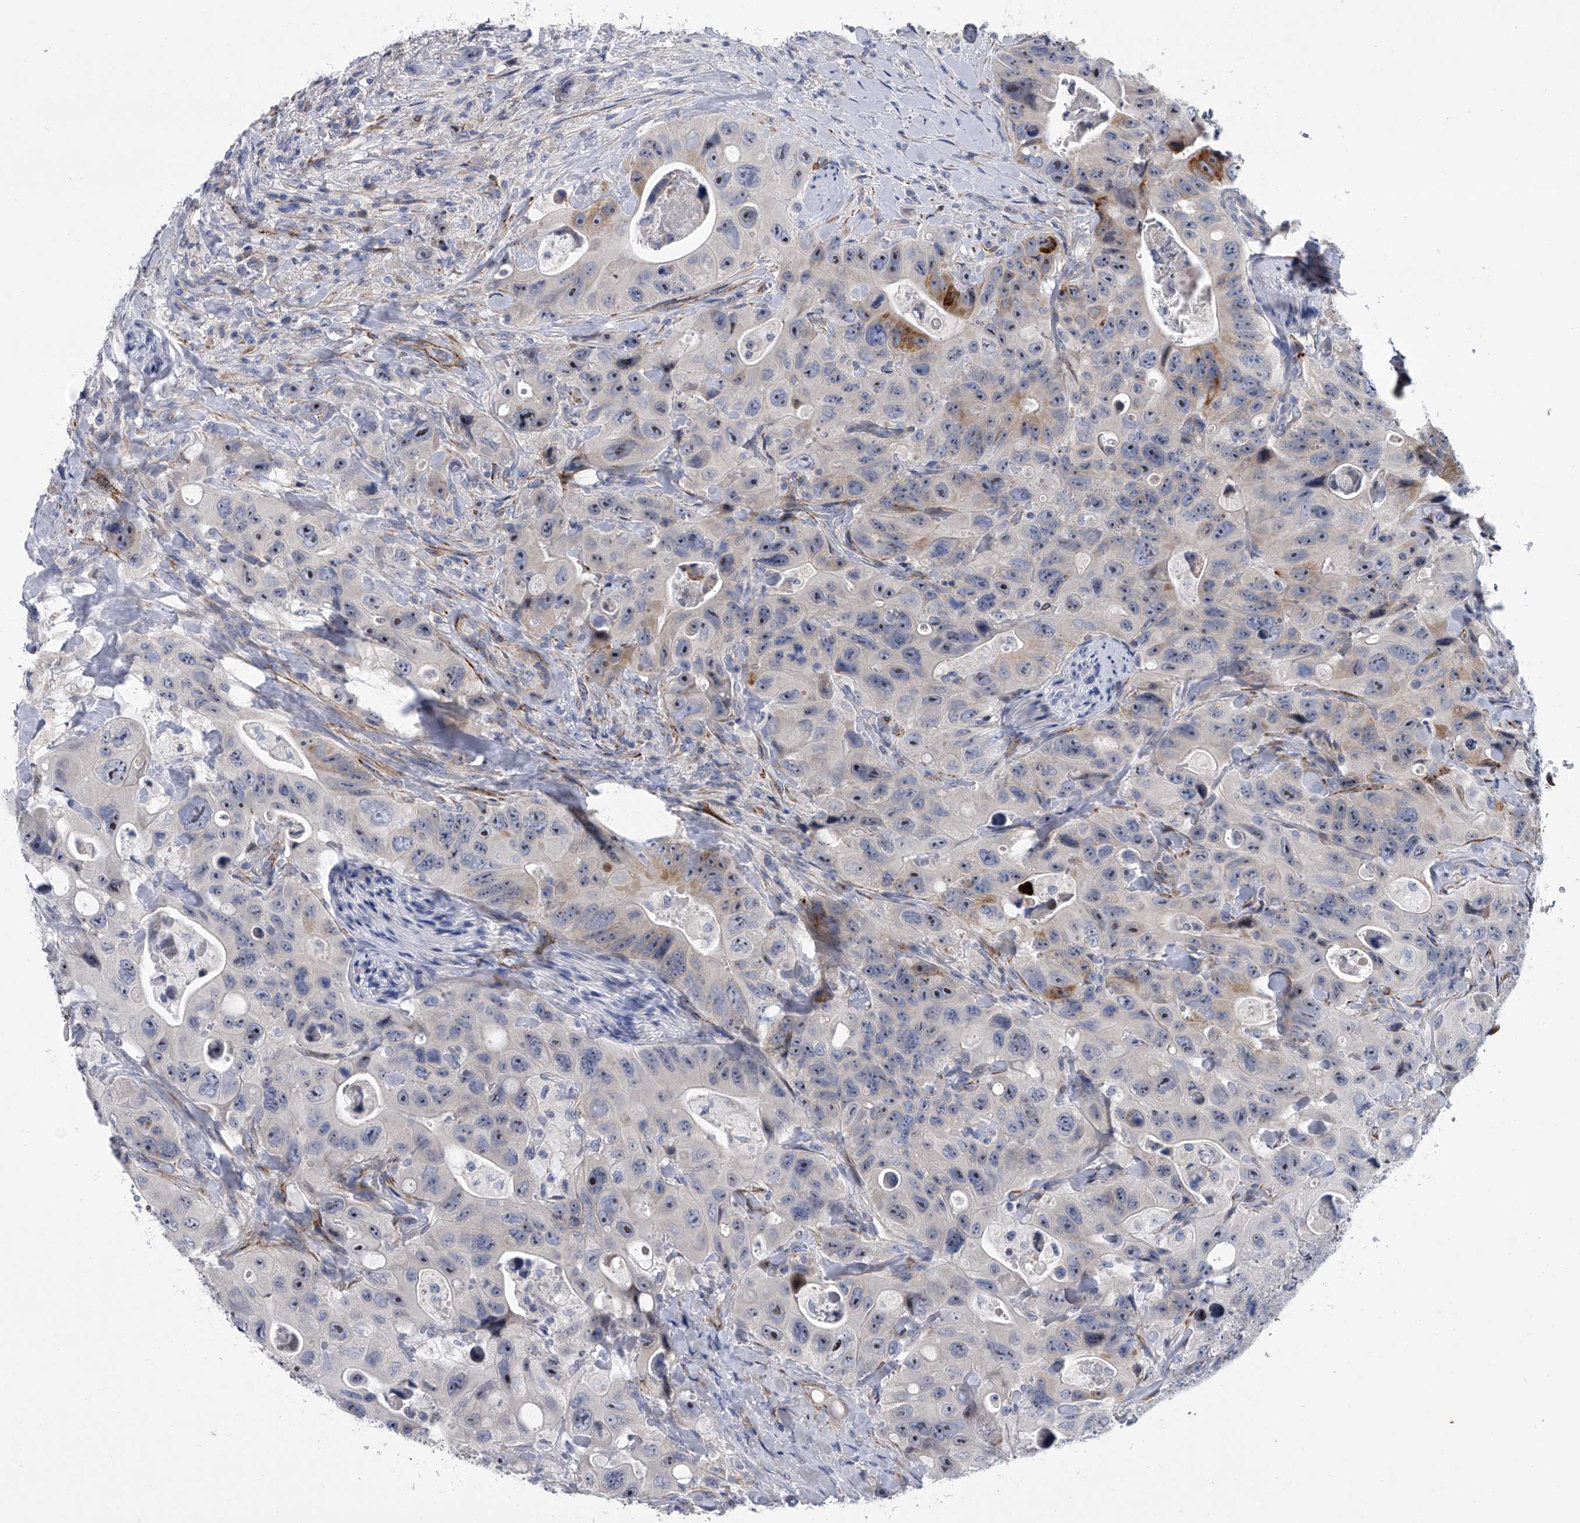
{"staining": {"intensity": "moderate", "quantity": "<25%", "location": "cytoplasmic/membranous"}, "tissue": "colorectal cancer", "cell_type": "Tumor cells", "image_type": "cancer", "snomed": [{"axis": "morphology", "description": "Adenocarcinoma, NOS"}, {"axis": "topography", "description": "Colon"}], "caption": "The immunohistochemical stain highlights moderate cytoplasmic/membranous staining in tumor cells of colorectal adenocarcinoma tissue. The protein of interest is stained brown, and the nuclei are stained in blue (DAB (3,3'-diaminobenzidine) IHC with brightfield microscopy, high magnification).", "gene": "ALG14", "patient": {"sex": "female", "age": 46}}